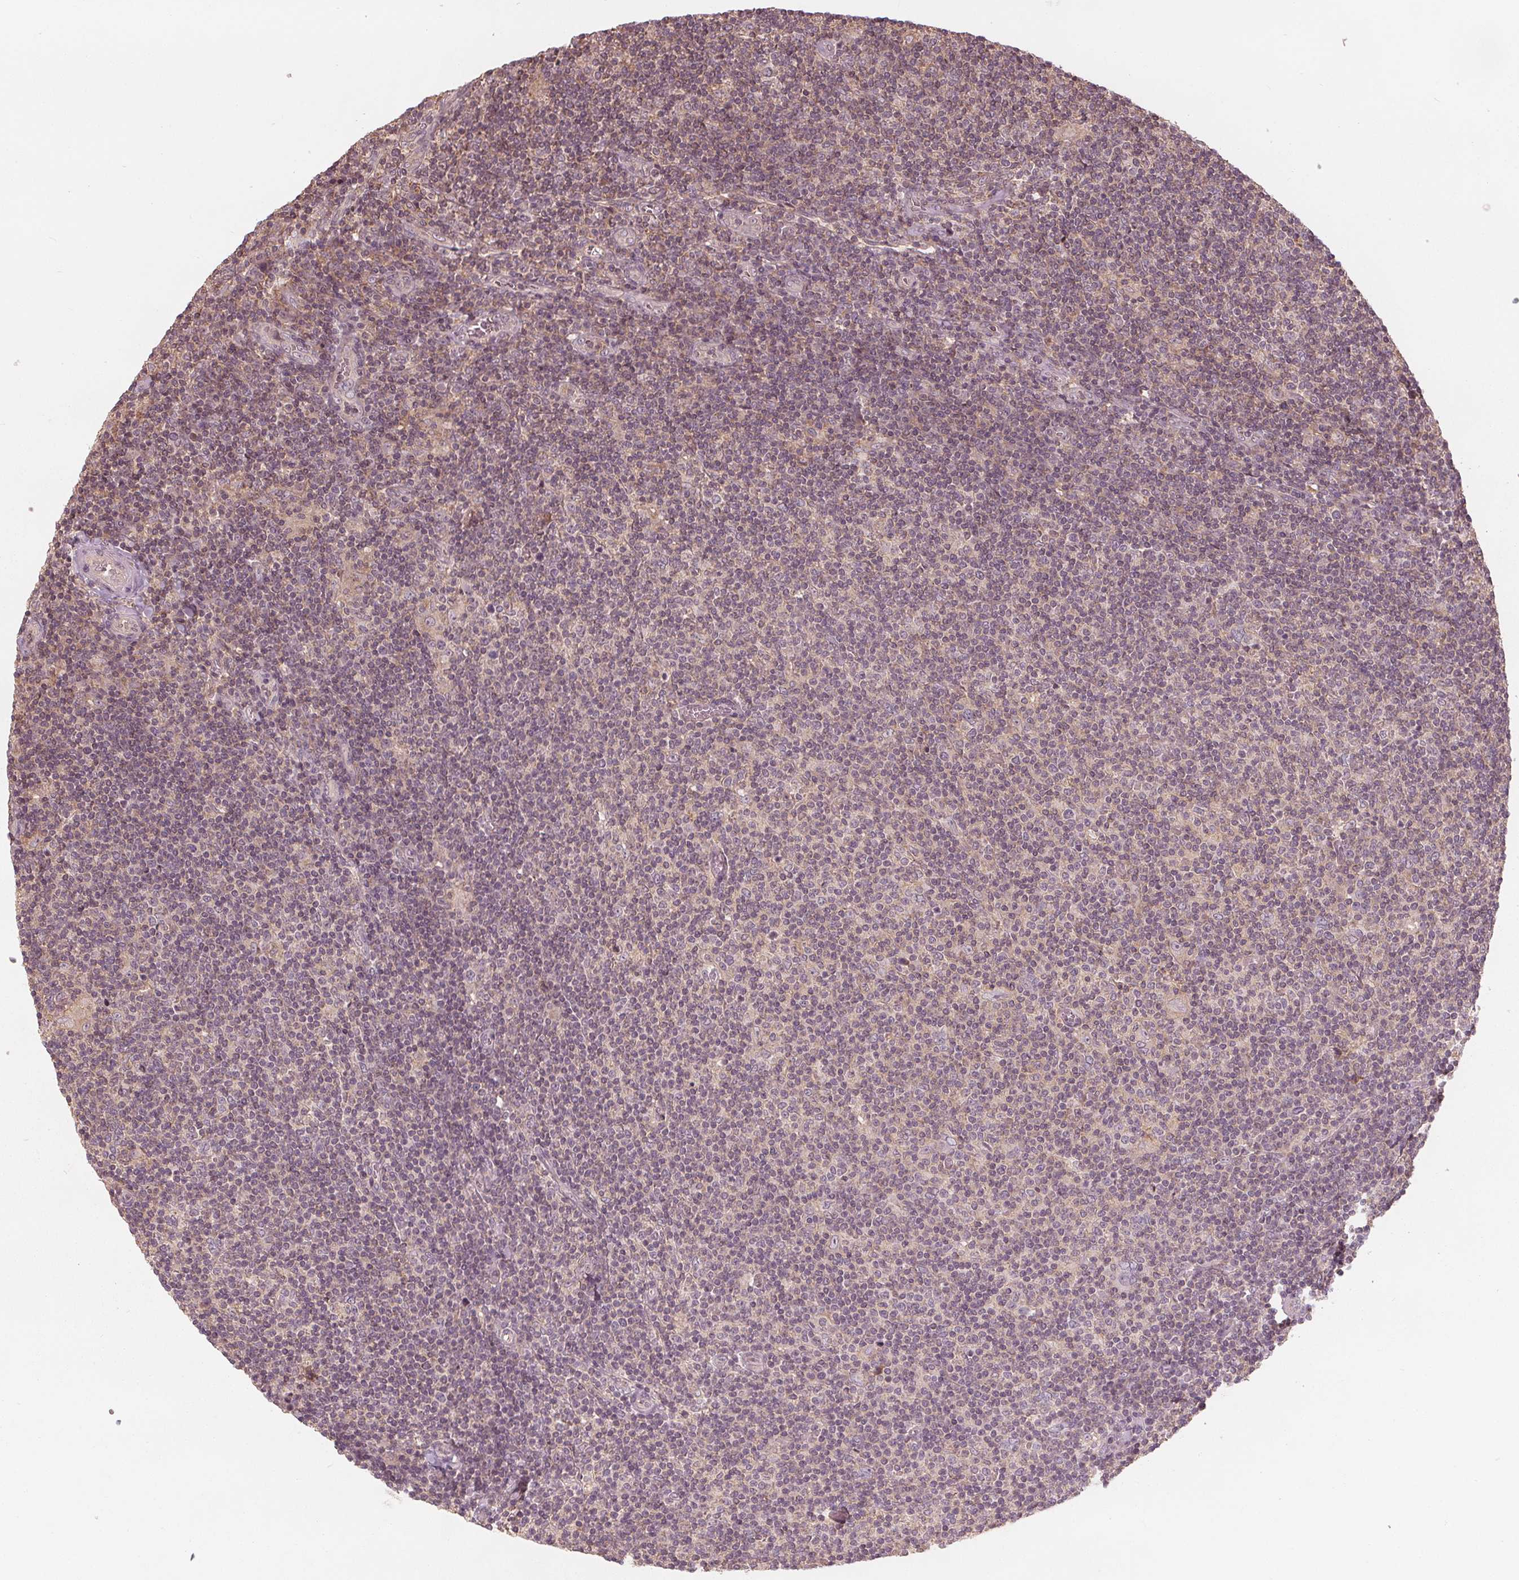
{"staining": {"intensity": "negative", "quantity": "none", "location": "none"}, "tissue": "lymphoma", "cell_type": "Tumor cells", "image_type": "cancer", "snomed": [{"axis": "morphology", "description": "Hodgkin's disease, NOS"}, {"axis": "topography", "description": "Lymph node"}], "caption": "DAB immunohistochemical staining of lymphoma displays no significant staining in tumor cells.", "gene": "GNB2", "patient": {"sex": "male", "age": 40}}